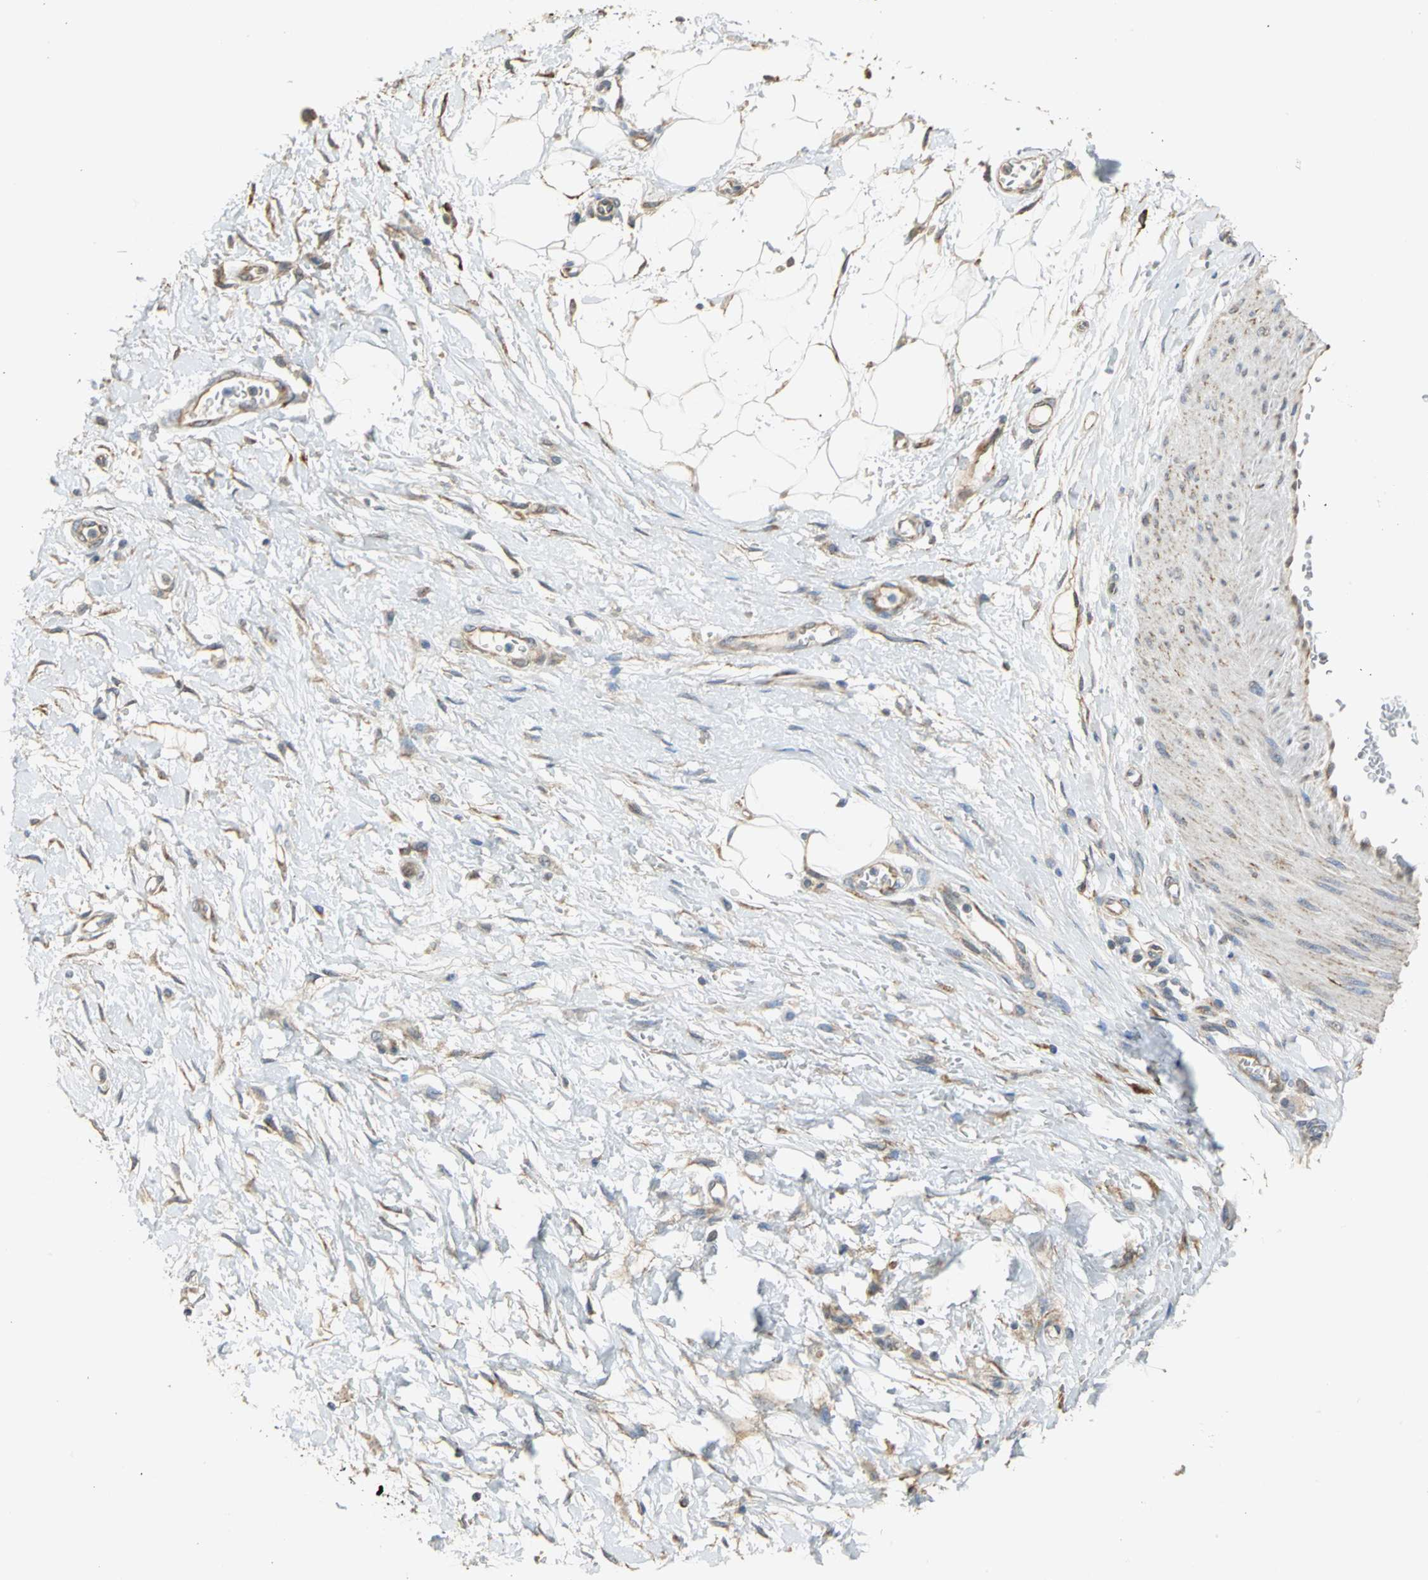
{"staining": {"intensity": "weak", "quantity": "25%-75%", "location": "cytoplasmic/membranous"}, "tissue": "adipose tissue", "cell_type": "Adipocytes", "image_type": "normal", "snomed": [{"axis": "morphology", "description": "Normal tissue, NOS"}, {"axis": "morphology", "description": "Urothelial carcinoma, High grade"}, {"axis": "topography", "description": "Vascular tissue"}, {"axis": "topography", "description": "Urinary bladder"}], "caption": "Immunohistochemical staining of unremarkable human adipose tissue displays weak cytoplasmic/membranous protein positivity in approximately 25%-75% of adipocytes.", "gene": "NDUFB5", "patient": {"sex": "female", "age": 56}}